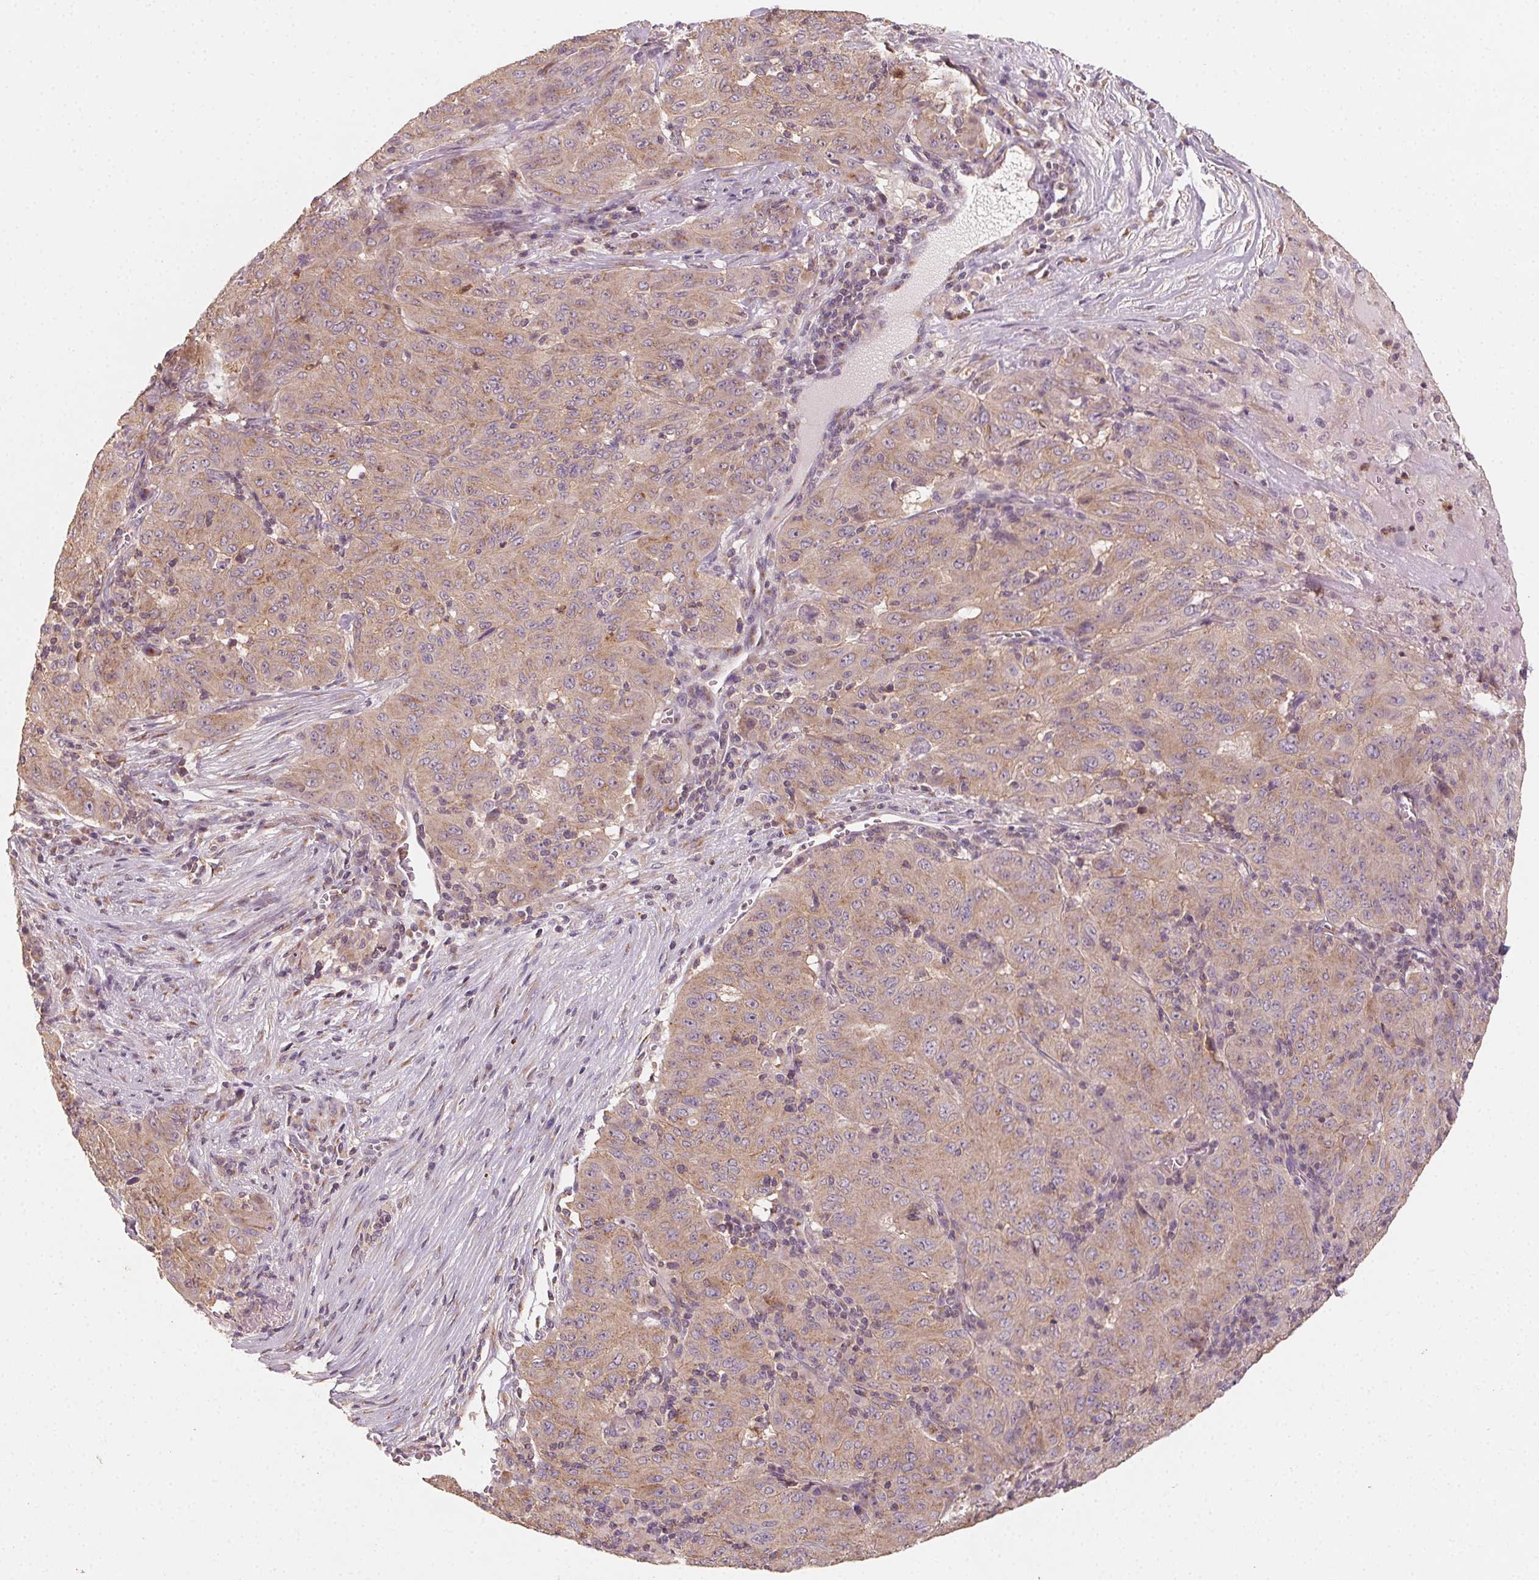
{"staining": {"intensity": "moderate", "quantity": ">75%", "location": "cytoplasmic/membranous"}, "tissue": "pancreatic cancer", "cell_type": "Tumor cells", "image_type": "cancer", "snomed": [{"axis": "morphology", "description": "Adenocarcinoma, NOS"}, {"axis": "topography", "description": "Pancreas"}], "caption": "DAB immunohistochemical staining of human pancreatic adenocarcinoma displays moderate cytoplasmic/membranous protein expression in about >75% of tumor cells.", "gene": "AP1S1", "patient": {"sex": "male", "age": 63}}